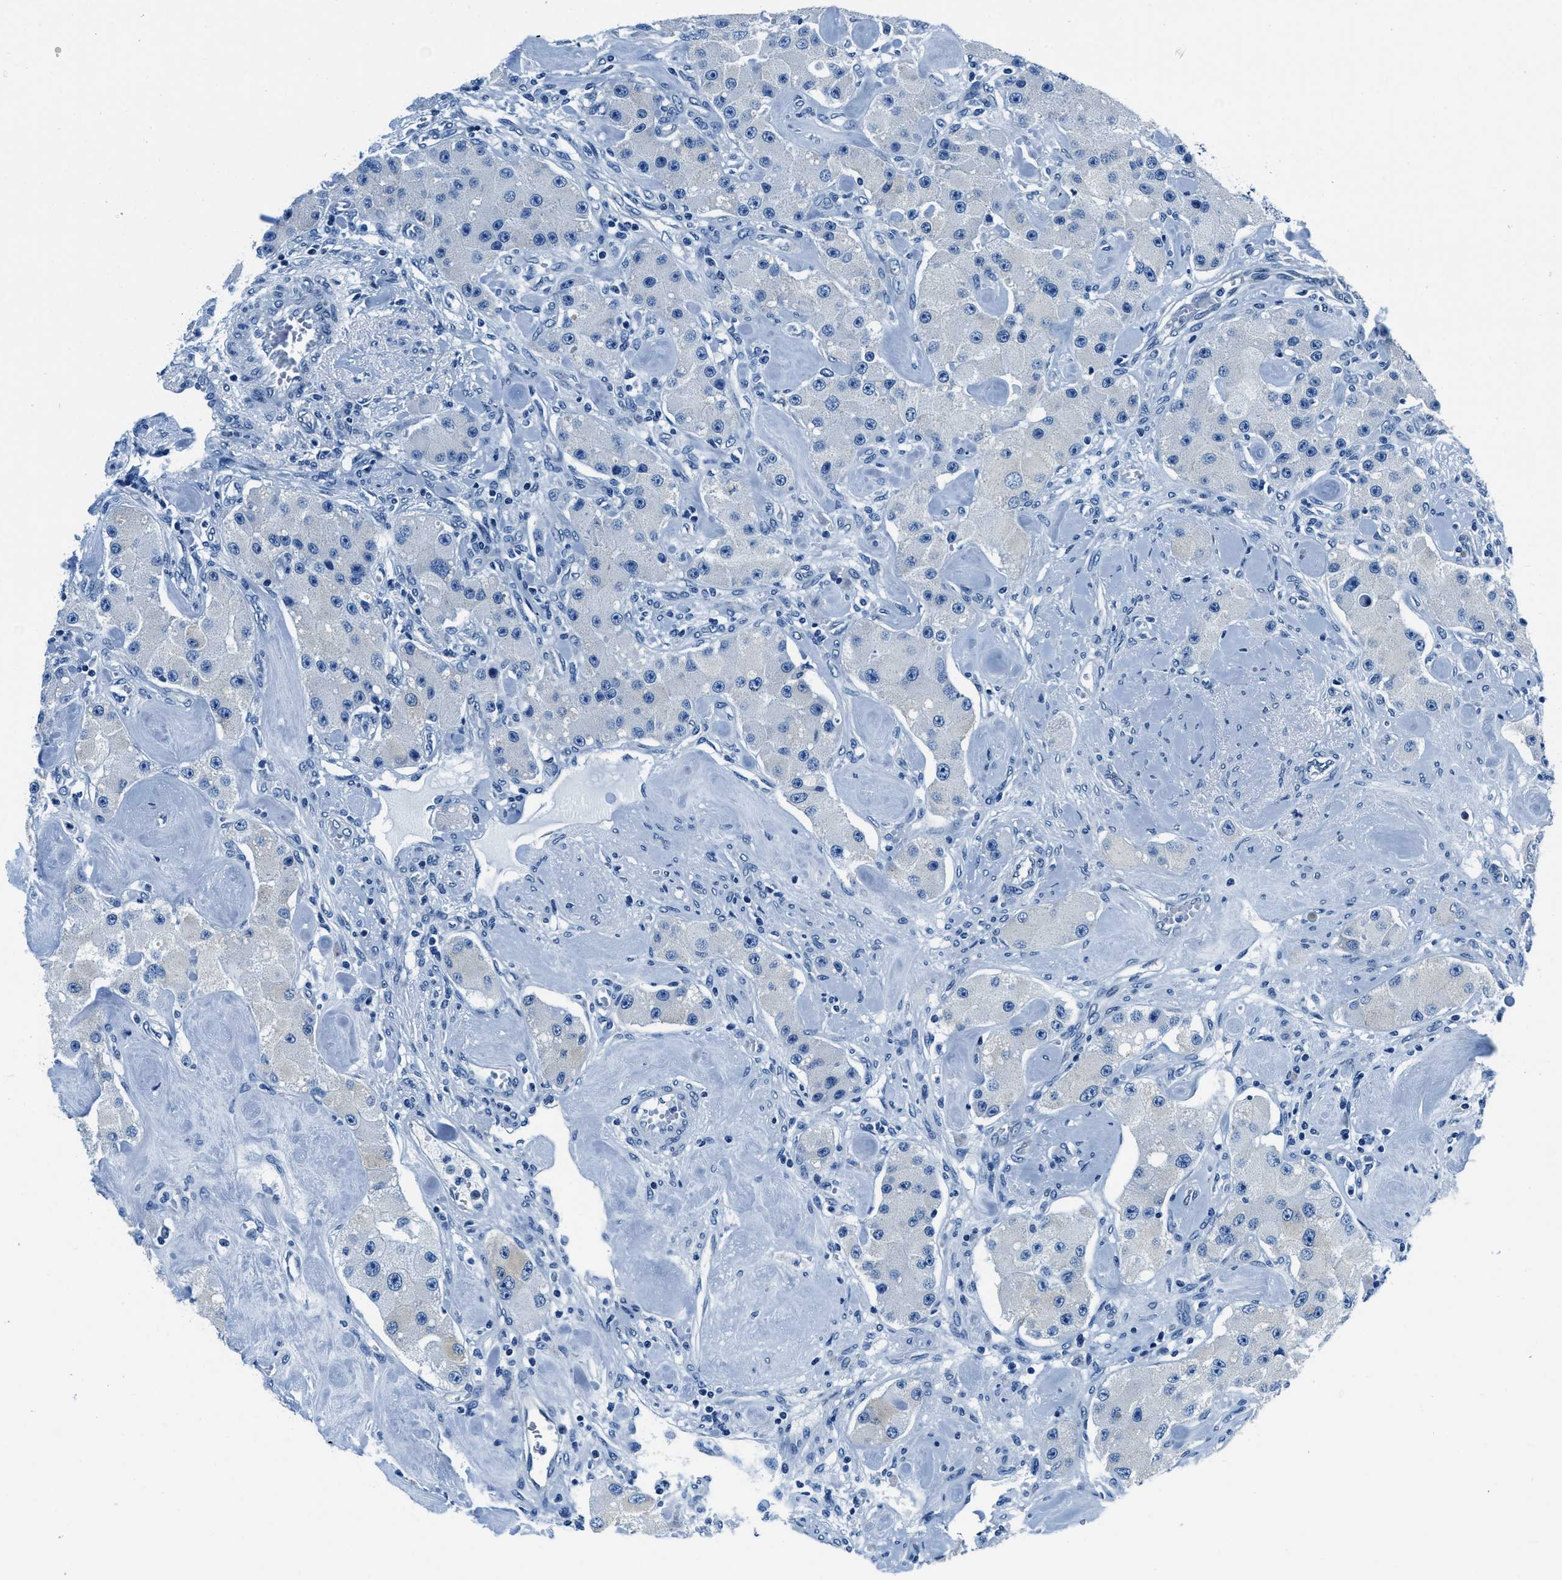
{"staining": {"intensity": "negative", "quantity": "none", "location": "none"}, "tissue": "carcinoid", "cell_type": "Tumor cells", "image_type": "cancer", "snomed": [{"axis": "morphology", "description": "Carcinoid, malignant, NOS"}, {"axis": "topography", "description": "Pancreas"}], "caption": "There is no significant positivity in tumor cells of malignant carcinoid.", "gene": "UBAC2", "patient": {"sex": "male", "age": 41}}